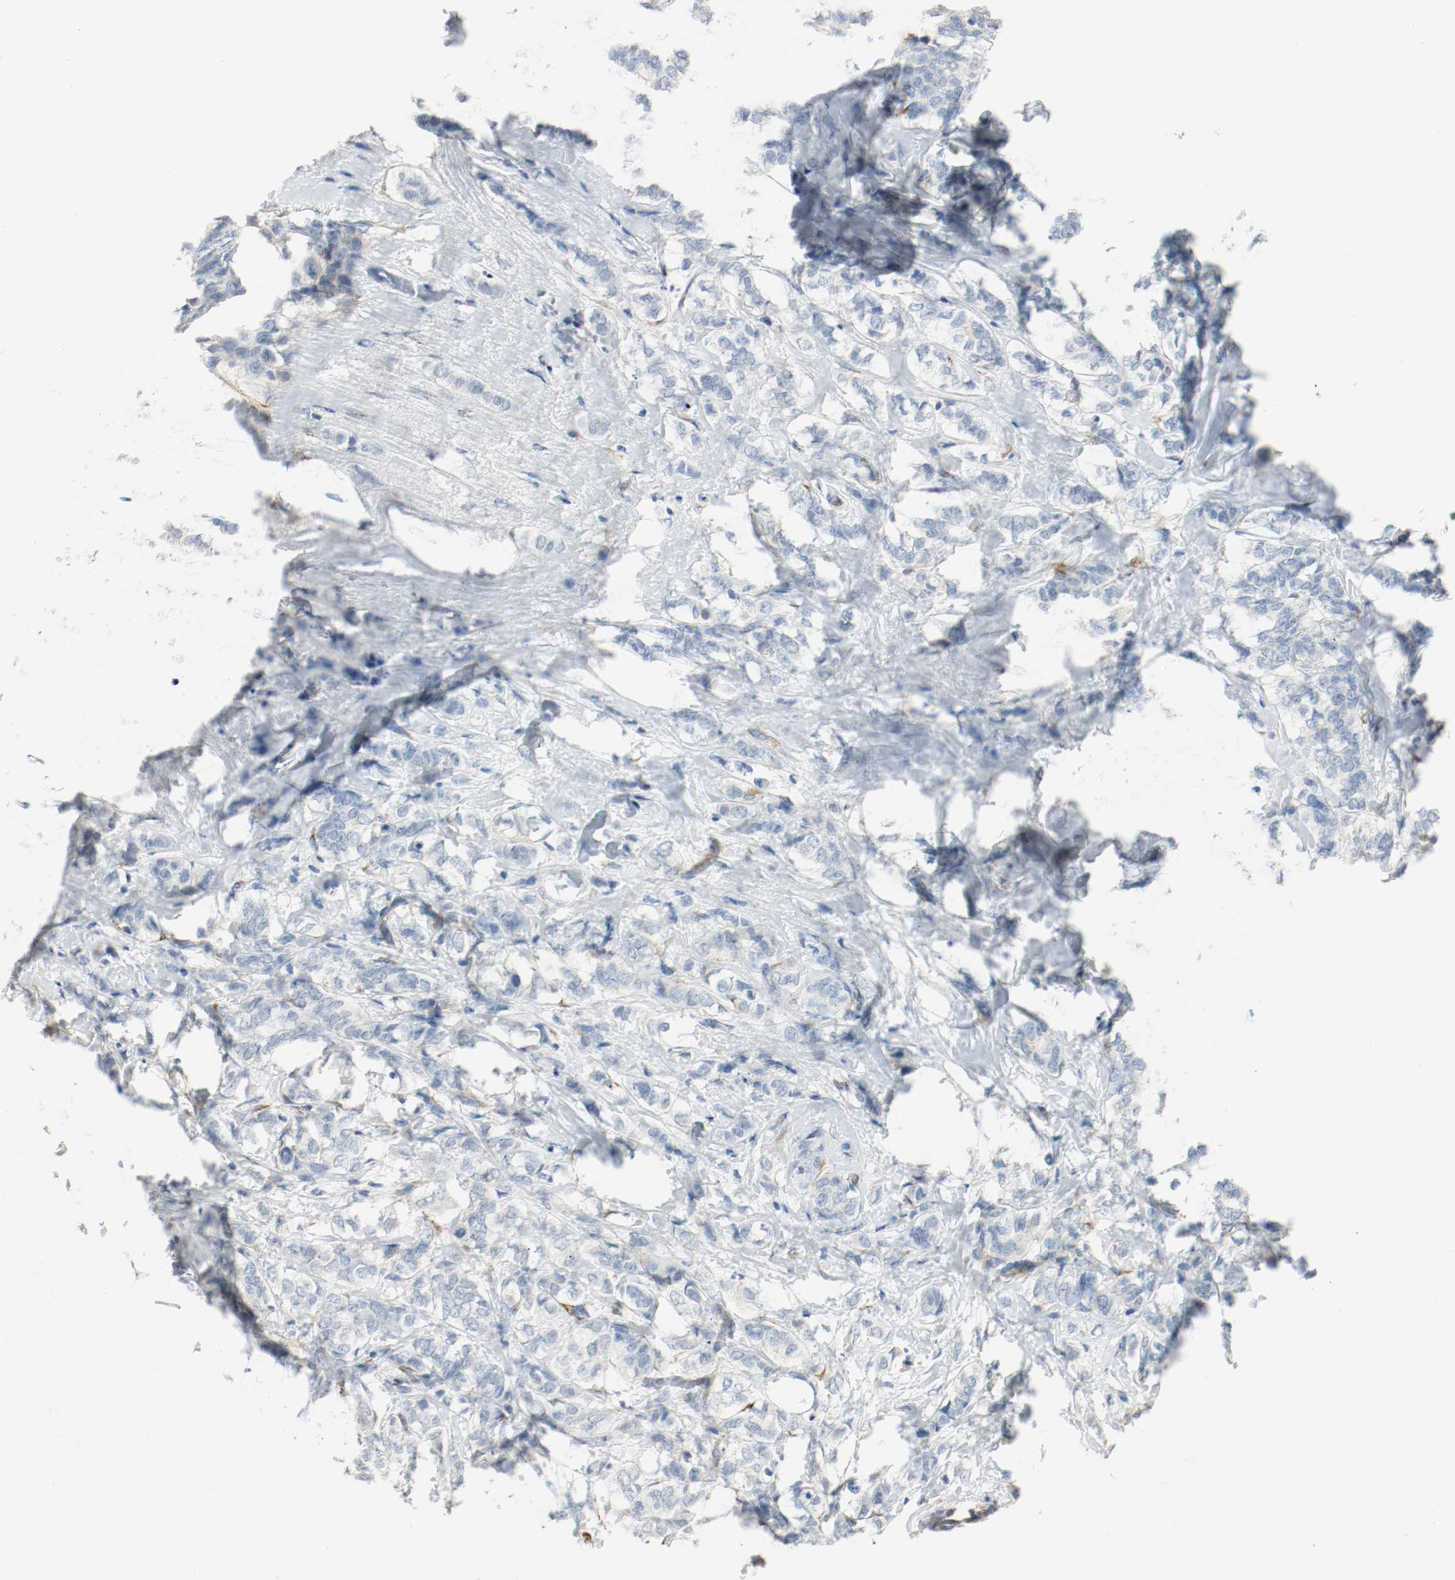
{"staining": {"intensity": "negative", "quantity": "none", "location": "none"}, "tissue": "breast cancer", "cell_type": "Tumor cells", "image_type": "cancer", "snomed": [{"axis": "morphology", "description": "Lobular carcinoma"}, {"axis": "topography", "description": "Breast"}], "caption": "Lobular carcinoma (breast) was stained to show a protein in brown. There is no significant staining in tumor cells. The staining was performed using DAB to visualize the protein expression in brown, while the nuclei were stained in blue with hematoxylin (Magnification: 20x).", "gene": "LAMB1", "patient": {"sex": "female", "age": 60}}